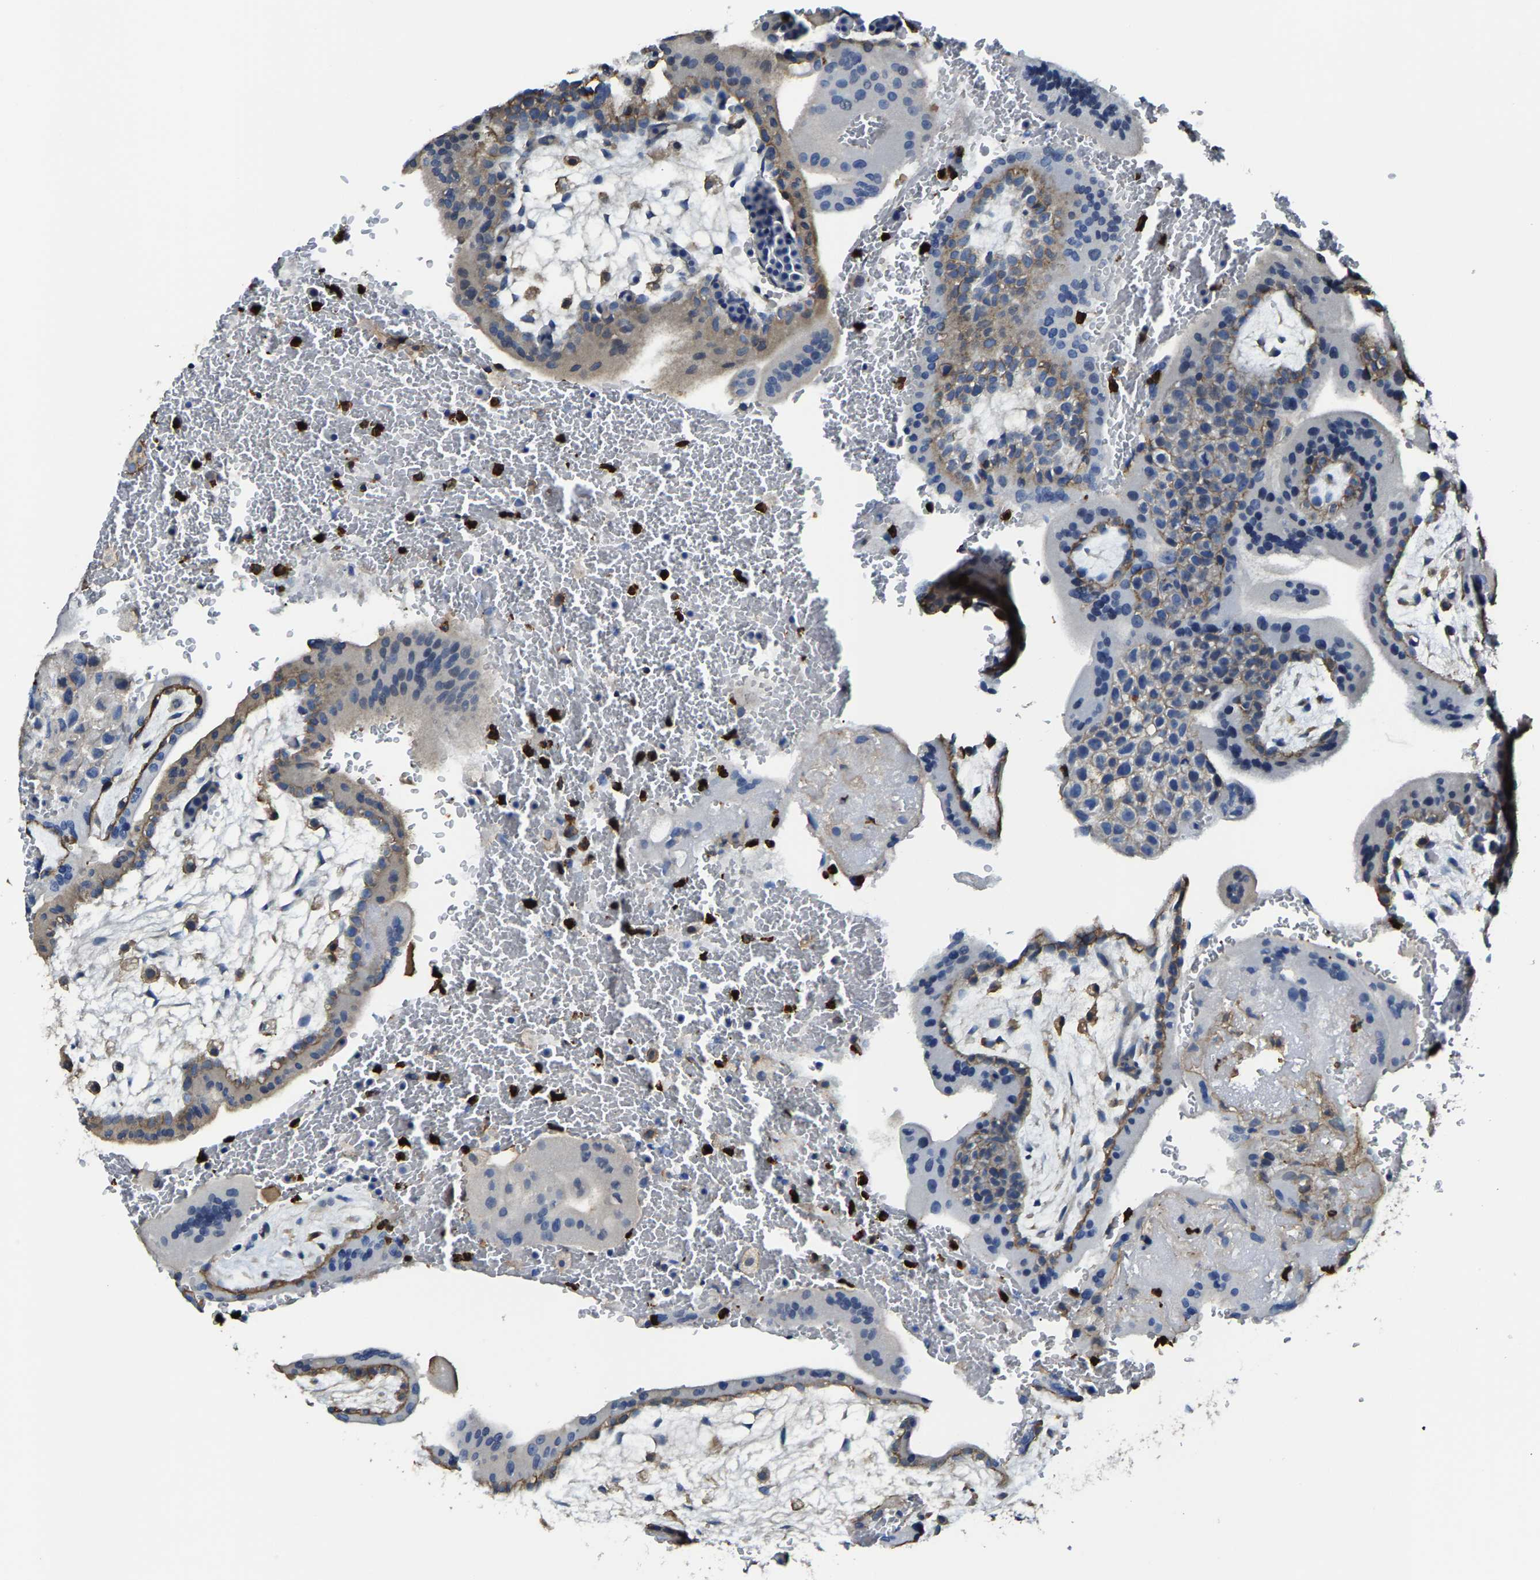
{"staining": {"intensity": "weak", "quantity": ">75%", "location": "cytoplasmic/membranous"}, "tissue": "placenta", "cell_type": "Decidual cells", "image_type": "normal", "snomed": [{"axis": "morphology", "description": "Normal tissue, NOS"}, {"axis": "topography", "description": "Placenta"}], "caption": "Placenta was stained to show a protein in brown. There is low levels of weak cytoplasmic/membranous expression in approximately >75% of decidual cells.", "gene": "TRAF6", "patient": {"sex": "female", "age": 35}}